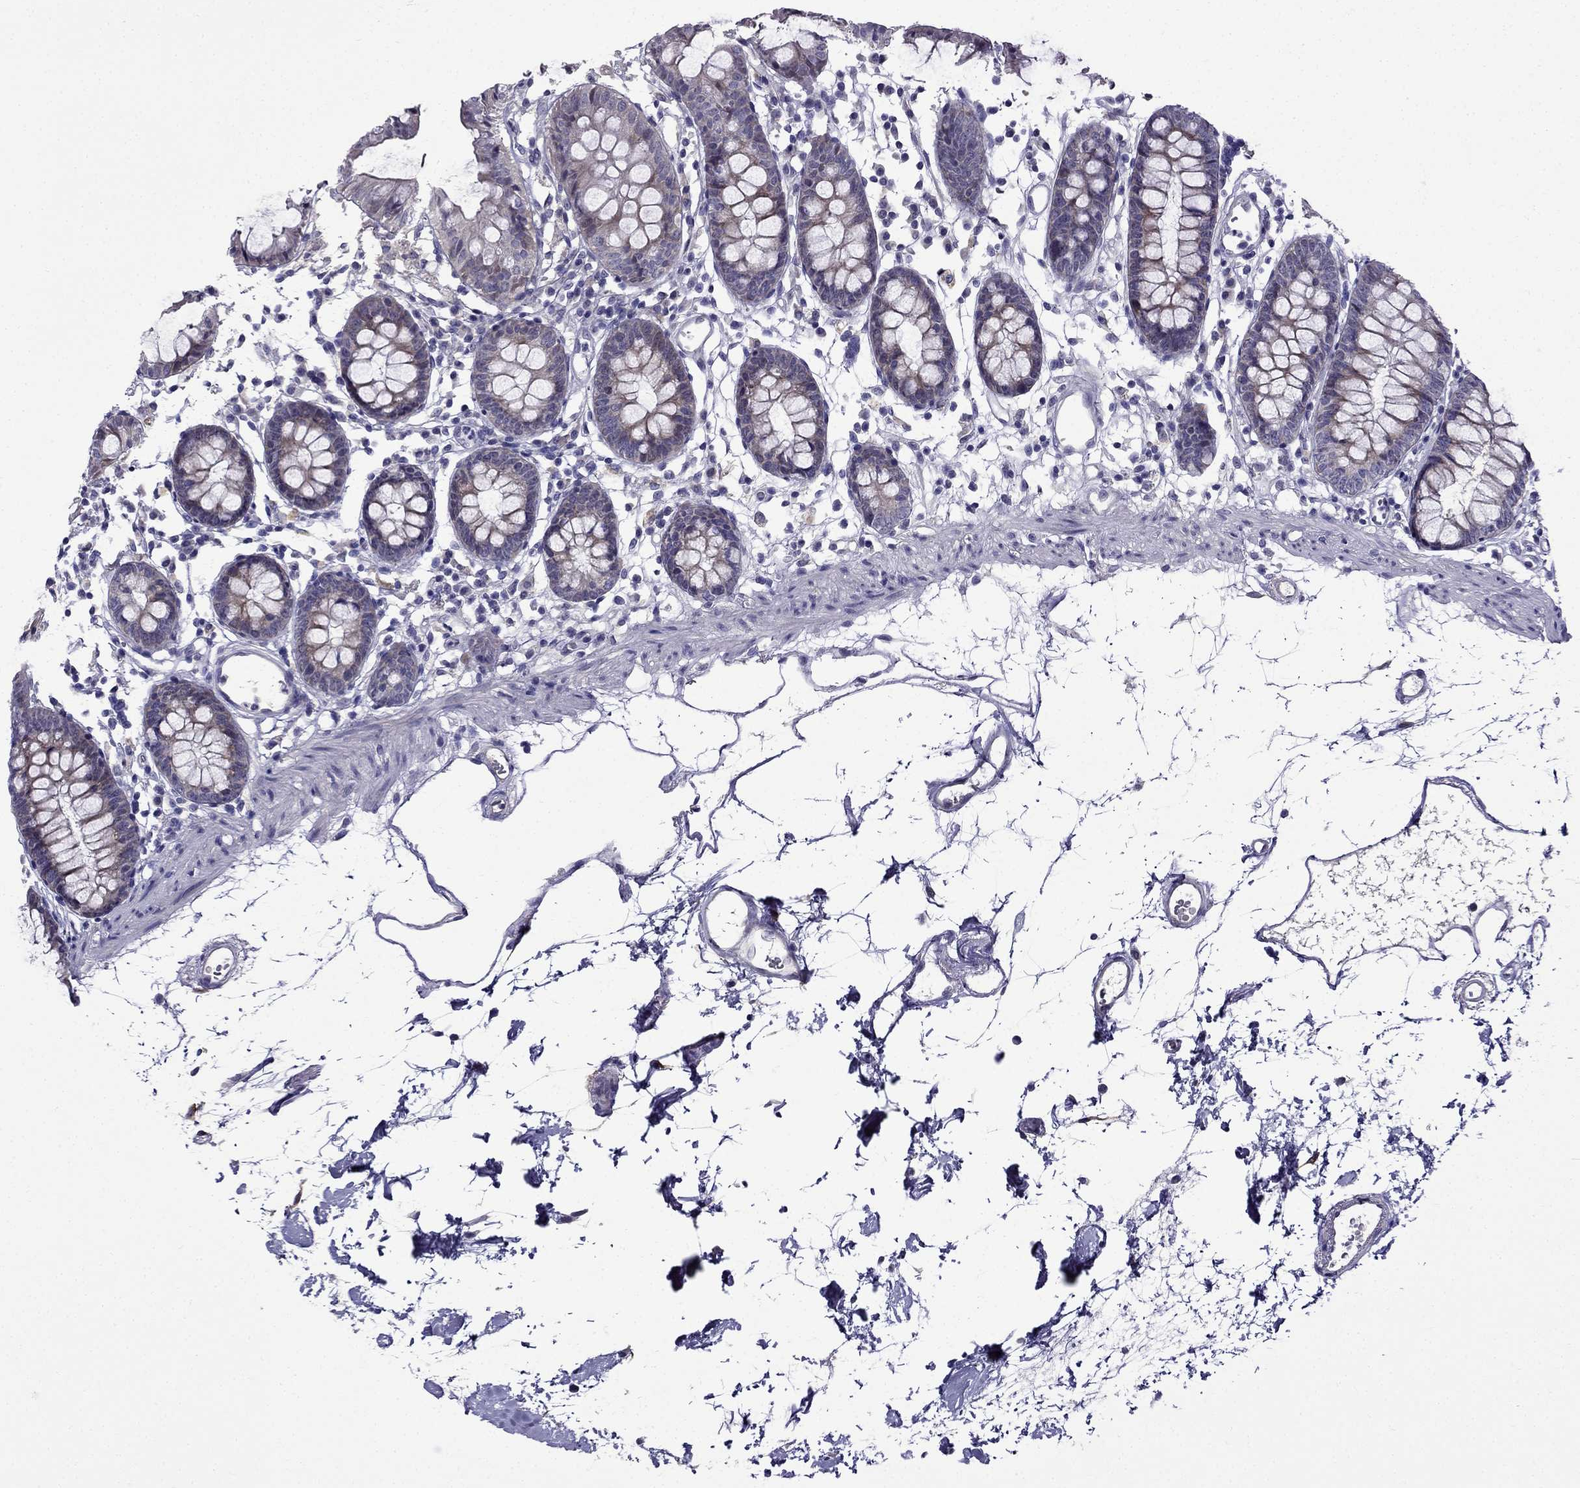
{"staining": {"intensity": "negative", "quantity": "none", "location": "none"}, "tissue": "colon", "cell_type": "Endothelial cells", "image_type": "normal", "snomed": [{"axis": "morphology", "description": "Normal tissue, NOS"}, {"axis": "topography", "description": "Colon"}], "caption": "This photomicrograph is of benign colon stained with immunohistochemistry to label a protein in brown with the nuclei are counter-stained blue. There is no positivity in endothelial cells. (Brightfield microscopy of DAB immunohistochemistry (IHC) at high magnification).", "gene": "PI16", "patient": {"sex": "female", "age": 84}}